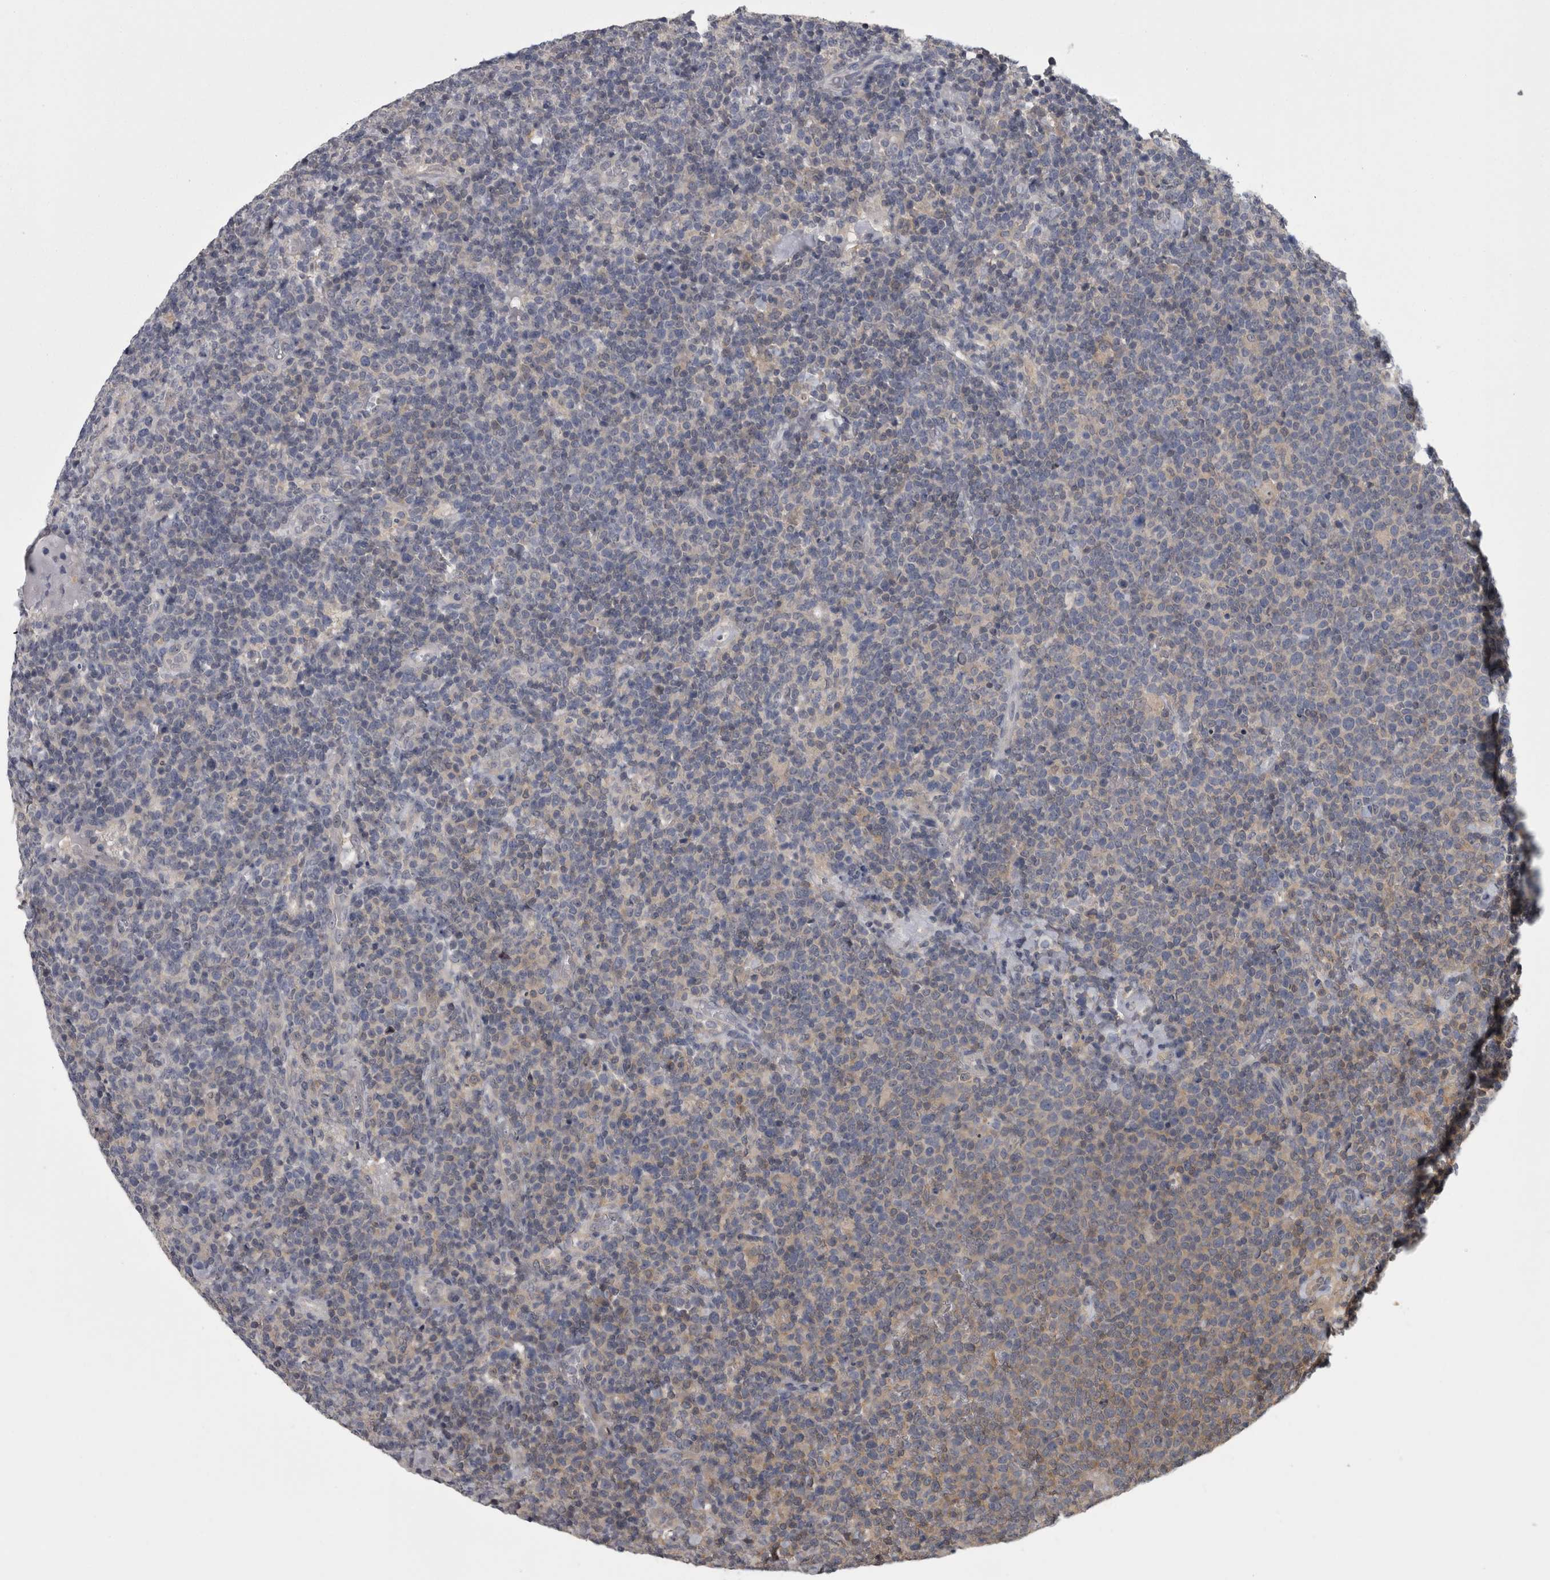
{"staining": {"intensity": "negative", "quantity": "none", "location": "none"}, "tissue": "lymphoma", "cell_type": "Tumor cells", "image_type": "cancer", "snomed": [{"axis": "morphology", "description": "Malignant lymphoma, non-Hodgkin's type, High grade"}, {"axis": "topography", "description": "Lymph node"}], "caption": "Human lymphoma stained for a protein using IHC demonstrates no expression in tumor cells.", "gene": "APRT", "patient": {"sex": "male", "age": 61}}